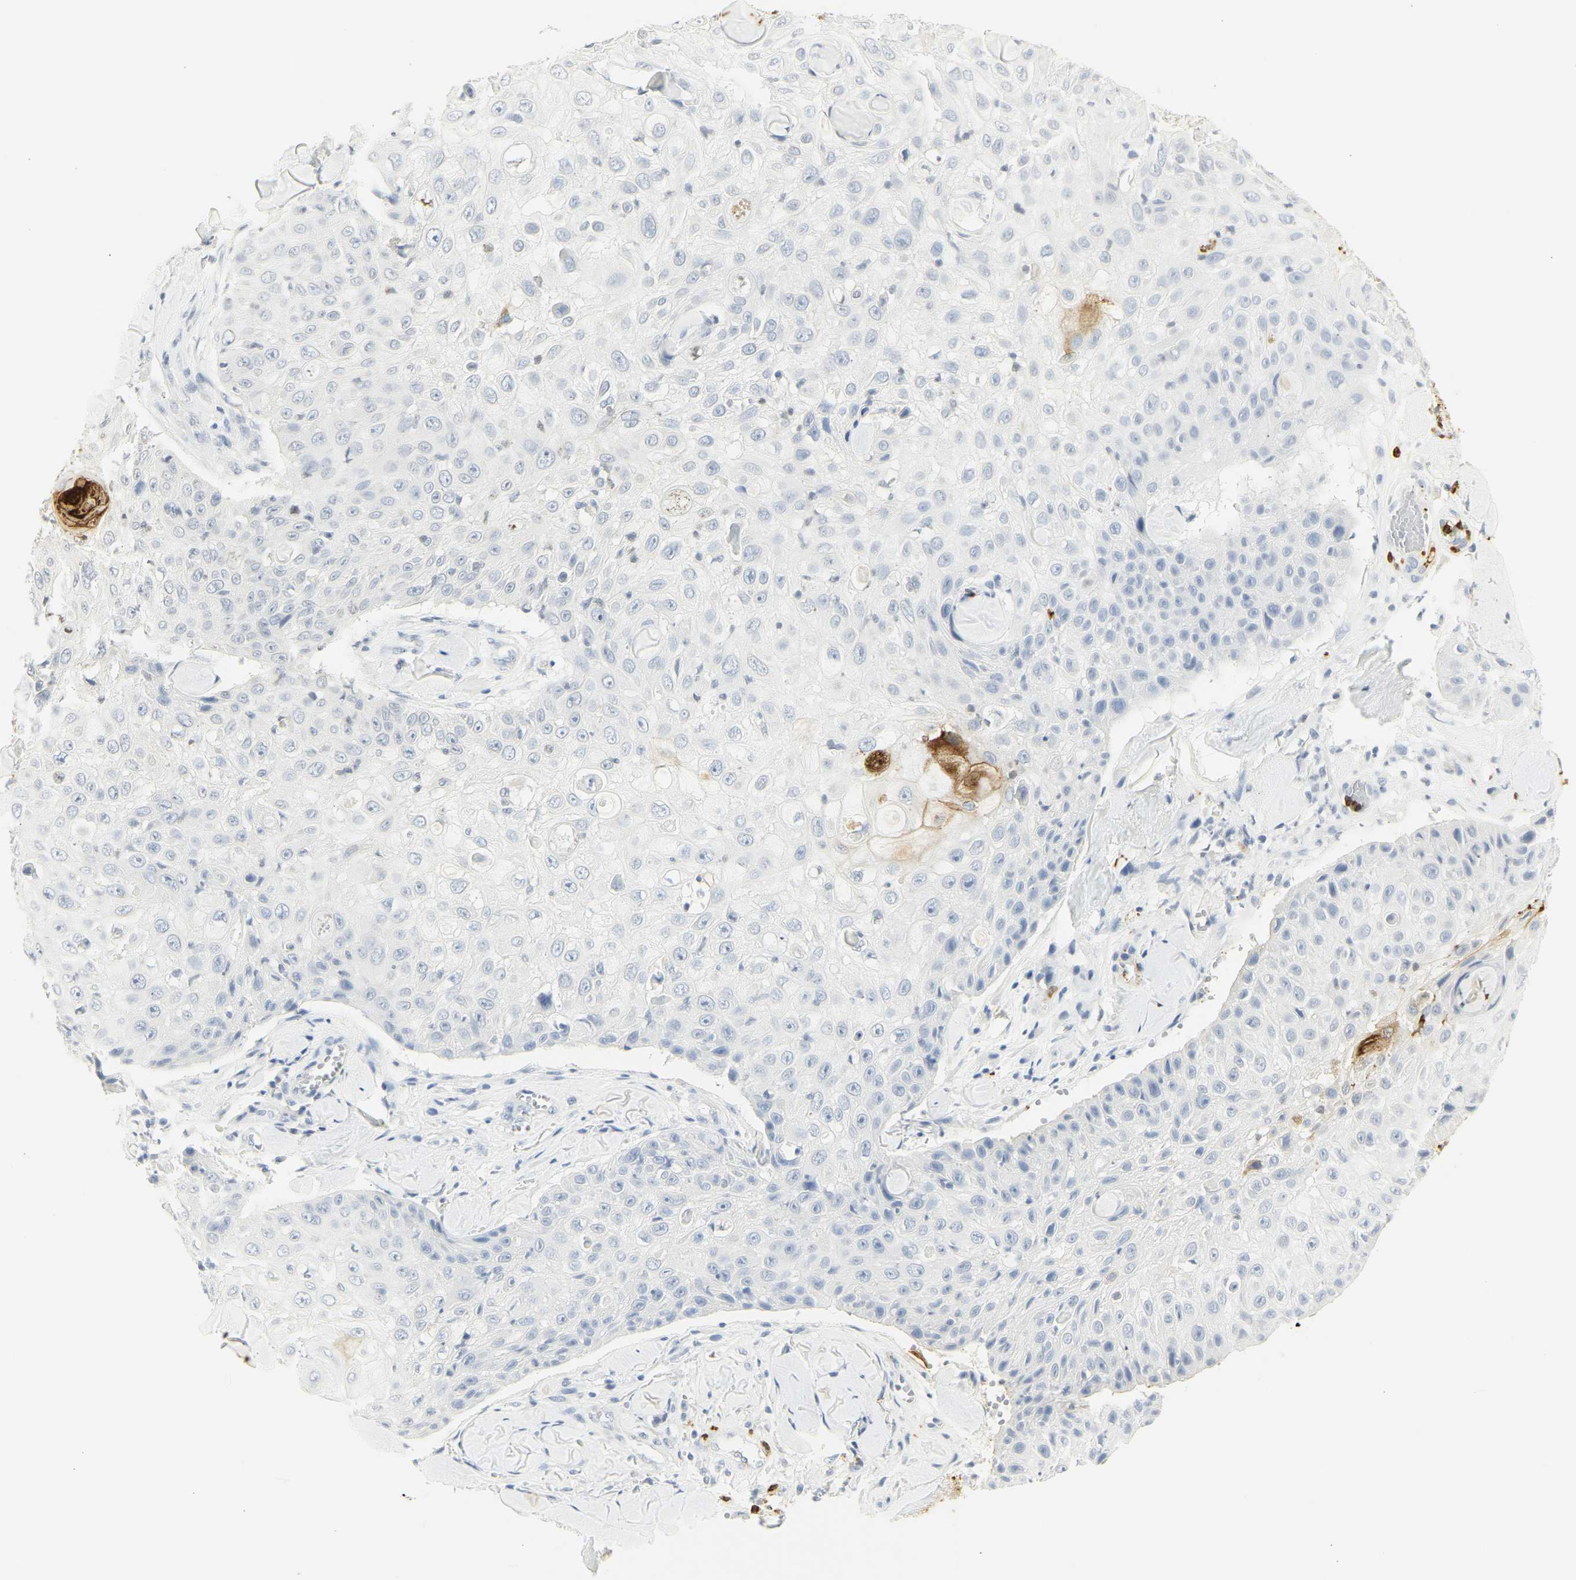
{"staining": {"intensity": "negative", "quantity": "none", "location": "none"}, "tissue": "skin cancer", "cell_type": "Tumor cells", "image_type": "cancer", "snomed": [{"axis": "morphology", "description": "Squamous cell carcinoma, NOS"}, {"axis": "topography", "description": "Skin"}], "caption": "Skin cancer was stained to show a protein in brown. There is no significant expression in tumor cells.", "gene": "CEACAM5", "patient": {"sex": "male", "age": 86}}